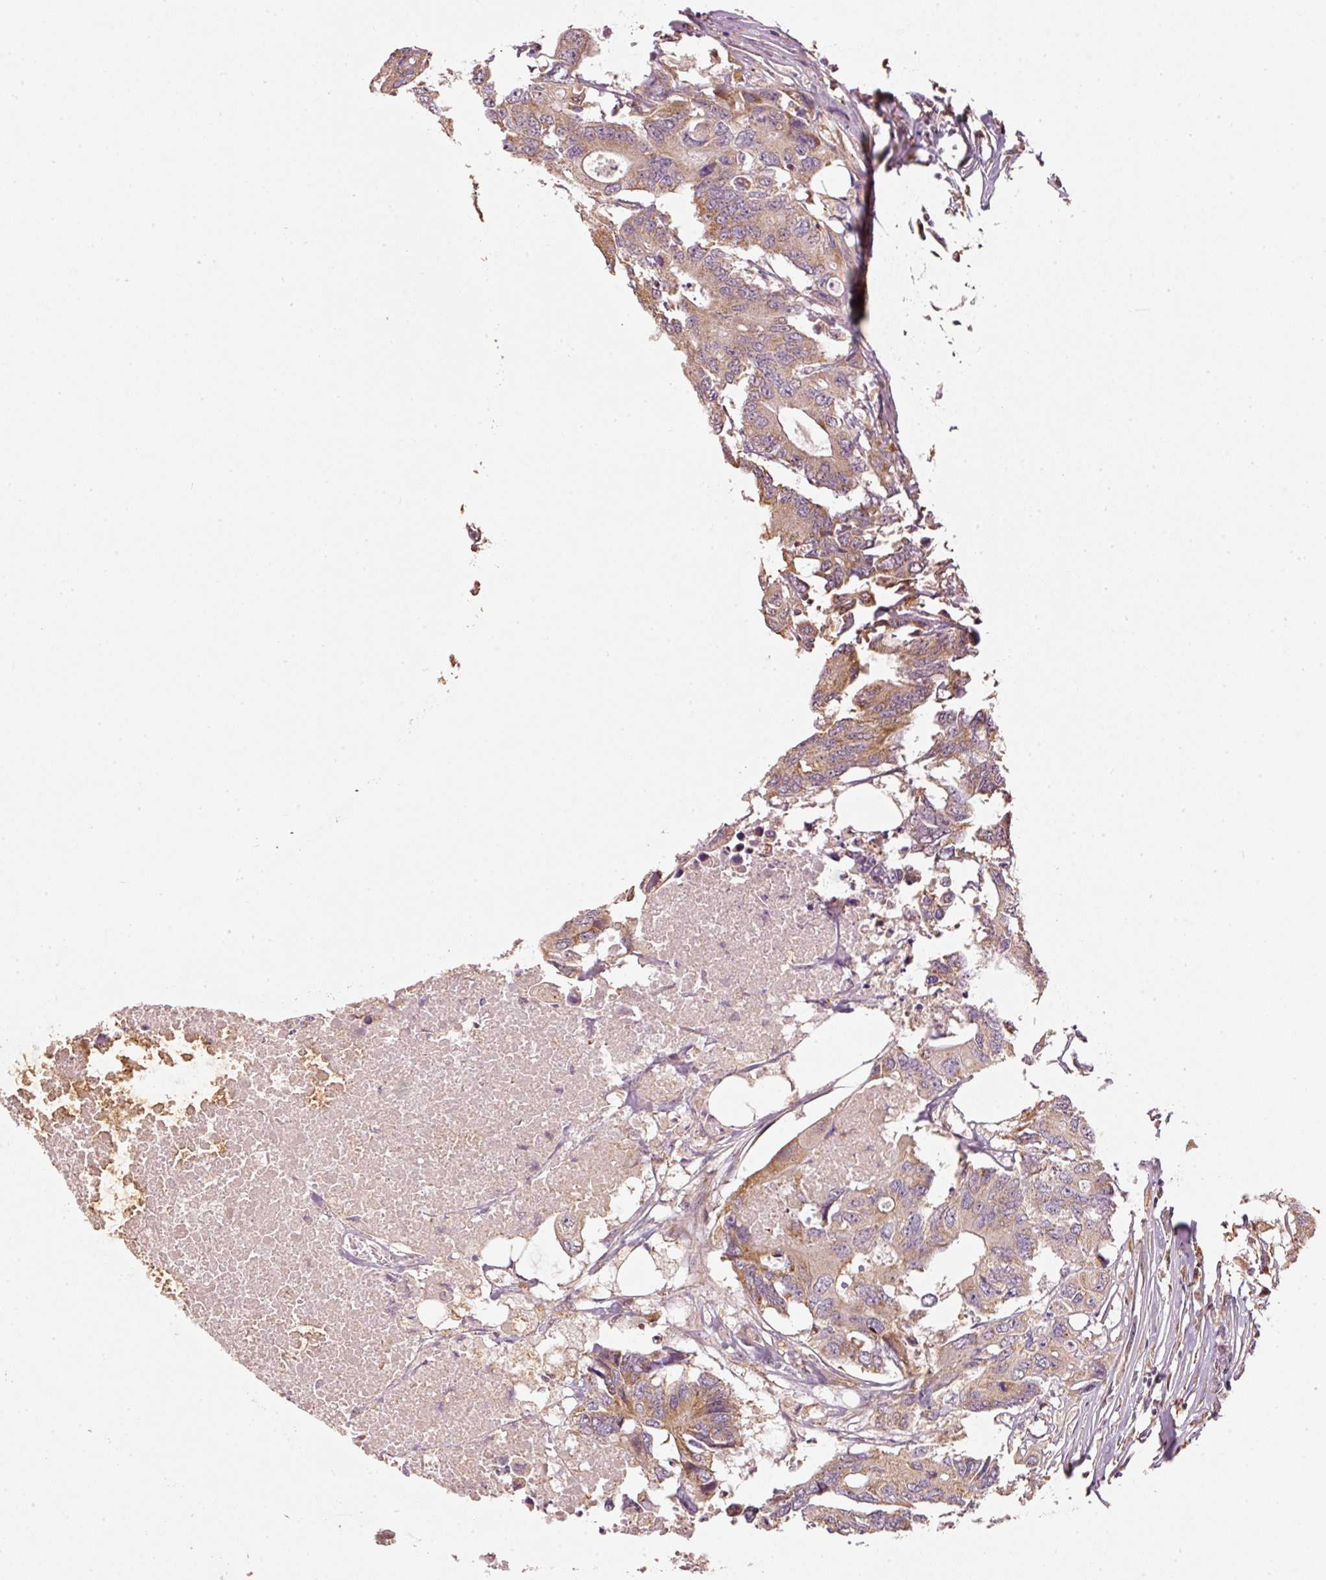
{"staining": {"intensity": "moderate", "quantity": "25%-75%", "location": "cytoplasmic/membranous"}, "tissue": "colorectal cancer", "cell_type": "Tumor cells", "image_type": "cancer", "snomed": [{"axis": "morphology", "description": "Adenocarcinoma, NOS"}, {"axis": "topography", "description": "Colon"}], "caption": "This is an image of immunohistochemistry (IHC) staining of colorectal cancer, which shows moderate positivity in the cytoplasmic/membranous of tumor cells.", "gene": "MTHFD1L", "patient": {"sex": "male", "age": 71}}